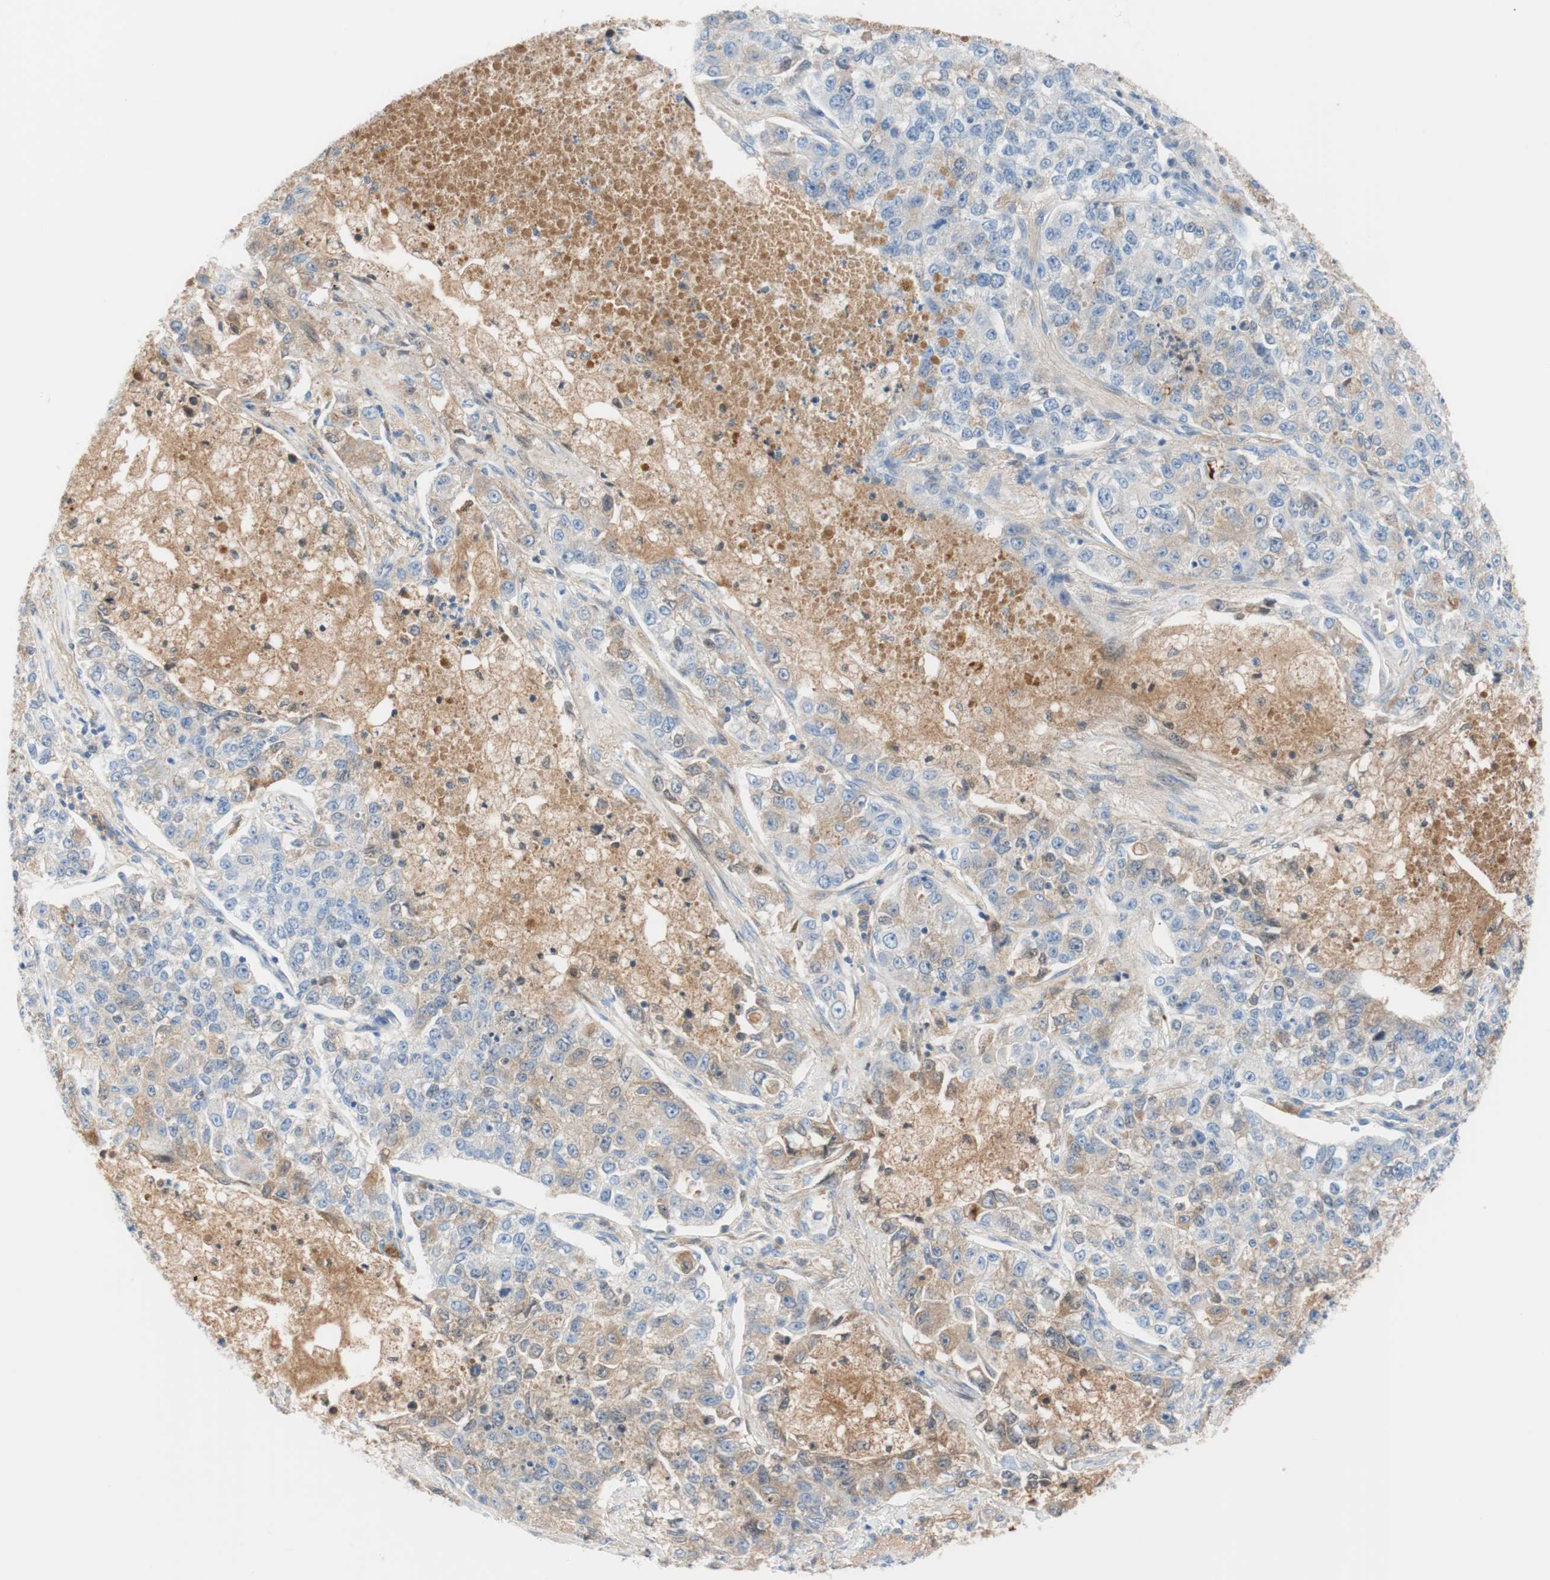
{"staining": {"intensity": "weak", "quantity": "<25%", "location": "cytoplasmic/membranous"}, "tissue": "lung cancer", "cell_type": "Tumor cells", "image_type": "cancer", "snomed": [{"axis": "morphology", "description": "Adenocarcinoma, NOS"}, {"axis": "topography", "description": "Lung"}], "caption": "Histopathology image shows no significant protein expression in tumor cells of adenocarcinoma (lung). (DAB immunohistochemistry visualized using brightfield microscopy, high magnification).", "gene": "RBP4", "patient": {"sex": "male", "age": 49}}